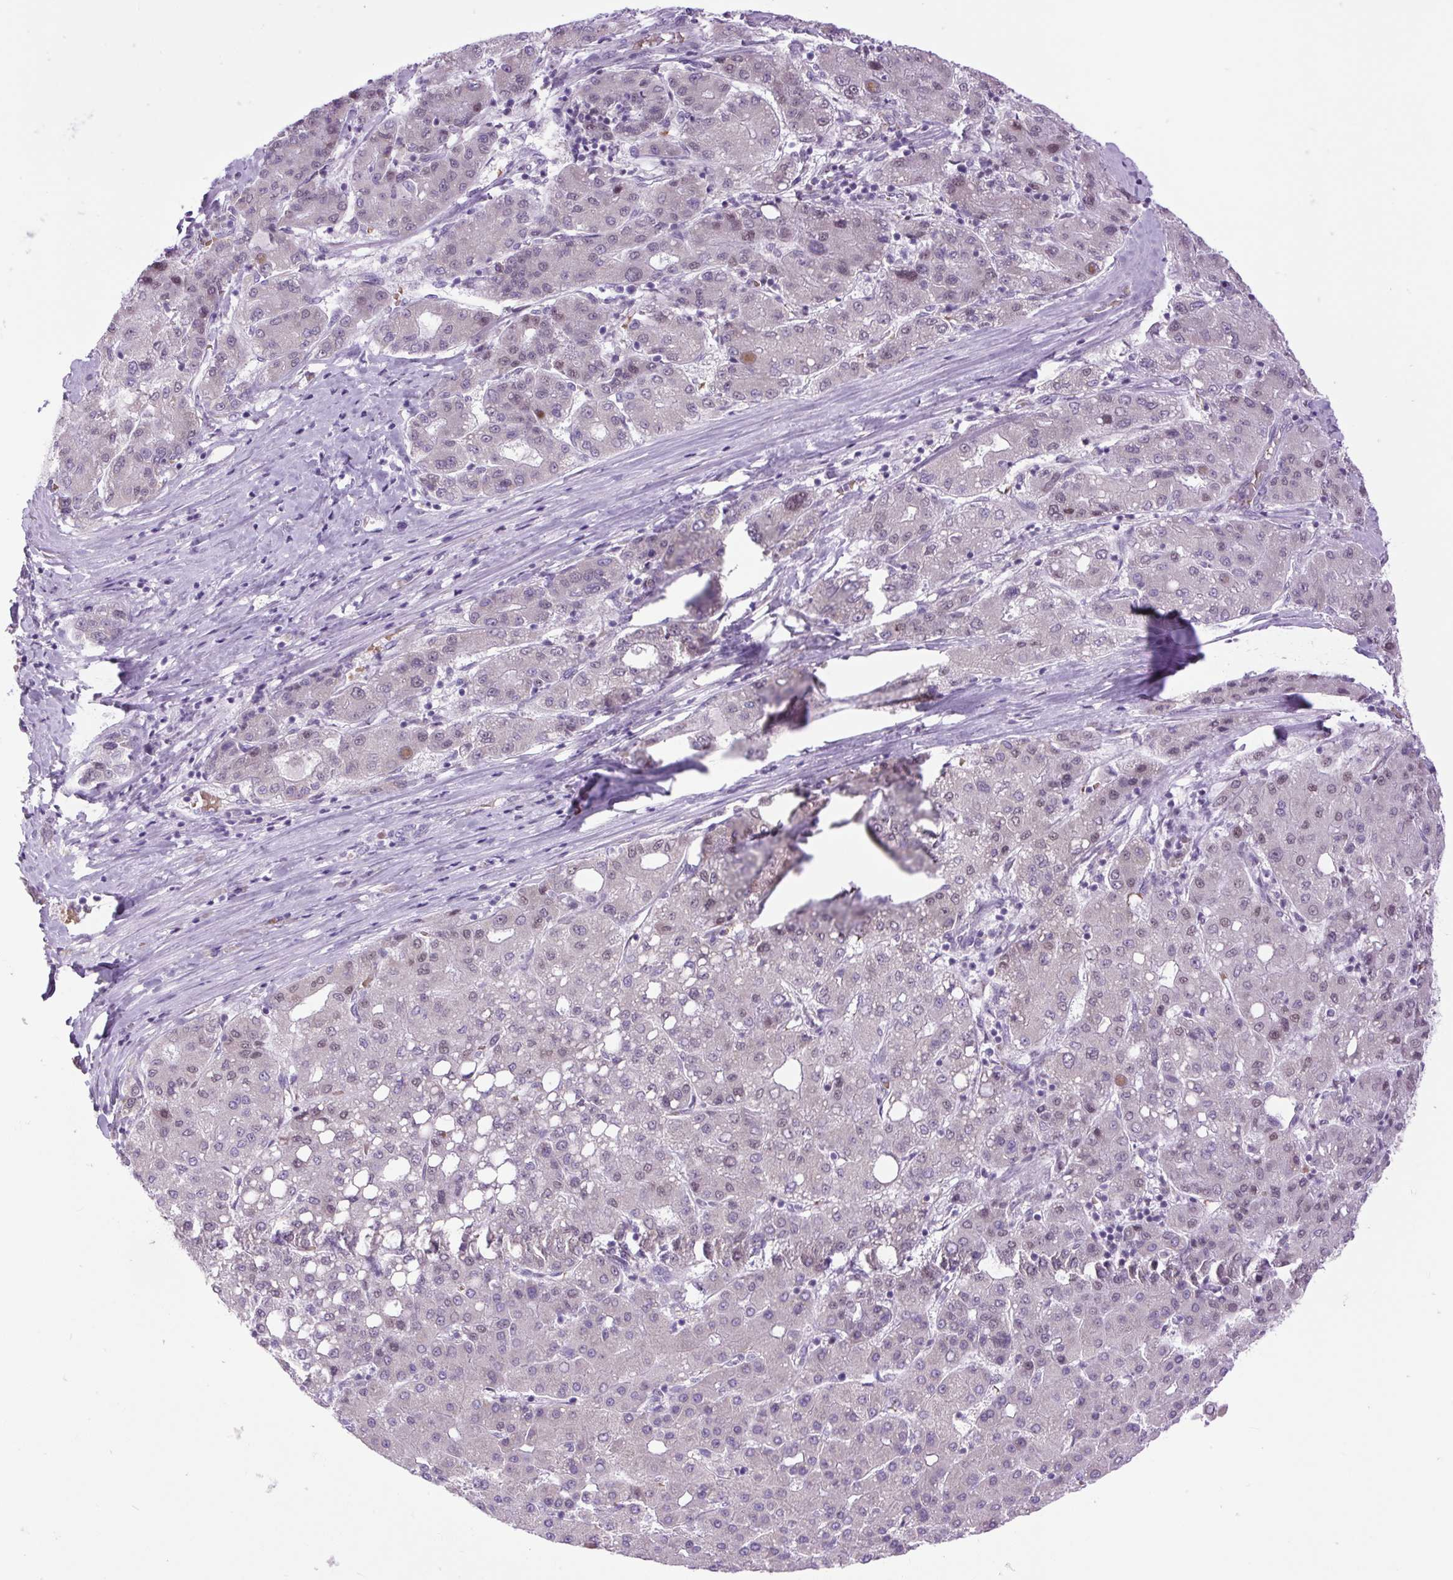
{"staining": {"intensity": "weak", "quantity": "25%-75%", "location": "nuclear"}, "tissue": "liver cancer", "cell_type": "Tumor cells", "image_type": "cancer", "snomed": [{"axis": "morphology", "description": "Carcinoma, Hepatocellular, NOS"}, {"axis": "topography", "description": "Liver"}], "caption": "A low amount of weak nuclear positivity is seen in about 25%-75% of tumor cells in liver cancer (hepatocellular carcinoma) tissue.", "gene": "SCO2", "patient": {"sex": "male", "age": 65}}